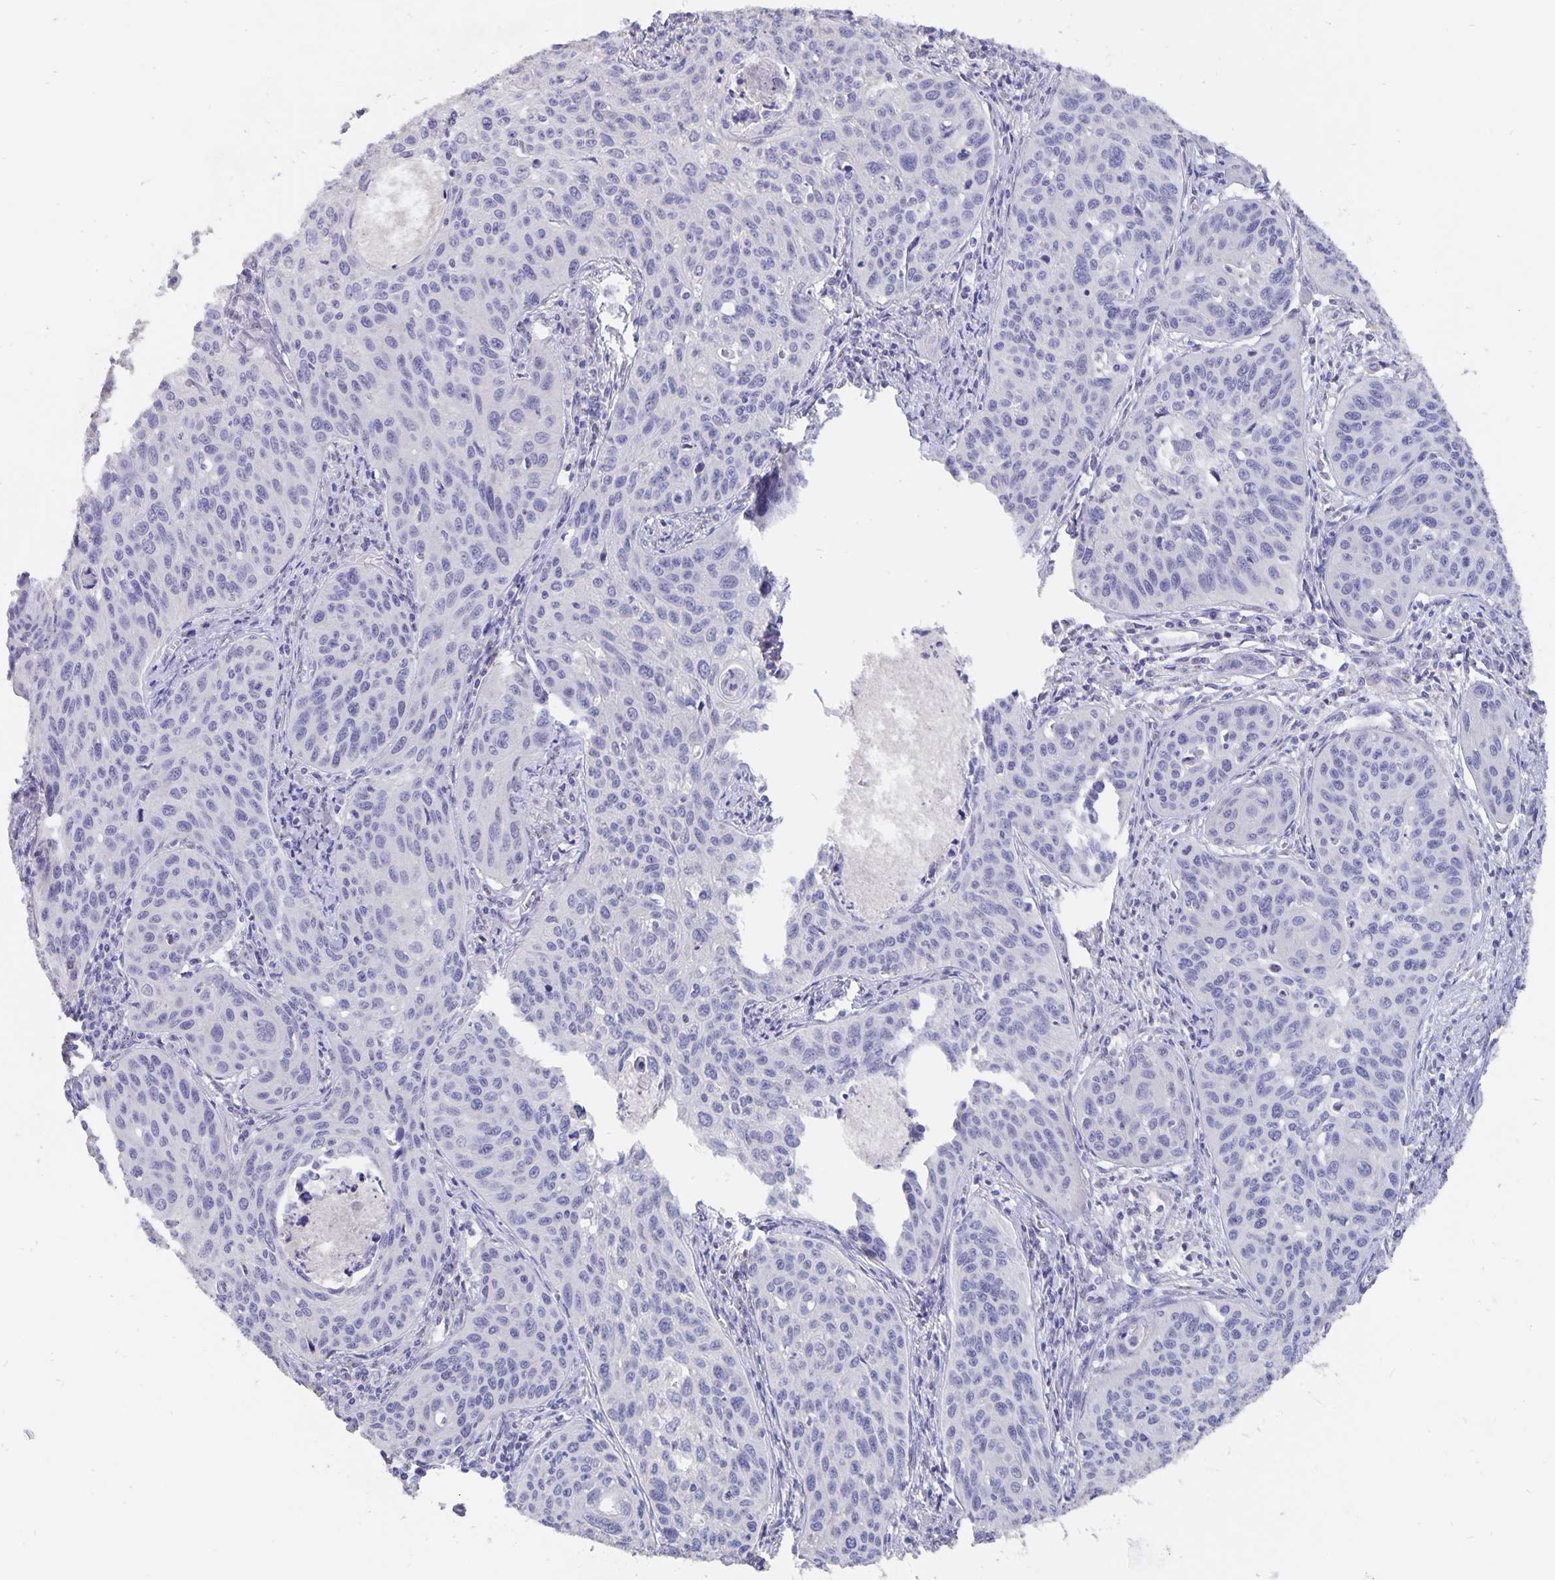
{"staining": {"intensity": "negative", "quantity": "none", "location": "none"}, "tissue": "cervical cancer", "cell_type": "Tumor cells", "image_type": "cancer", "snomed": [{"axis": "morphology", "description": "Squamous cell carcinoma, NOS"}, {"axis": "topography", "description": "Cervix"}], "caption": "This image is of cervical cancer (squamous cell carcinoma) stained with IHC to label a protein in brown with the nuclei are counter-stained blue. There is no staining in tumor cells.", "gene": "SMOC1", "patient": {"sex": "female", "age": 31}}